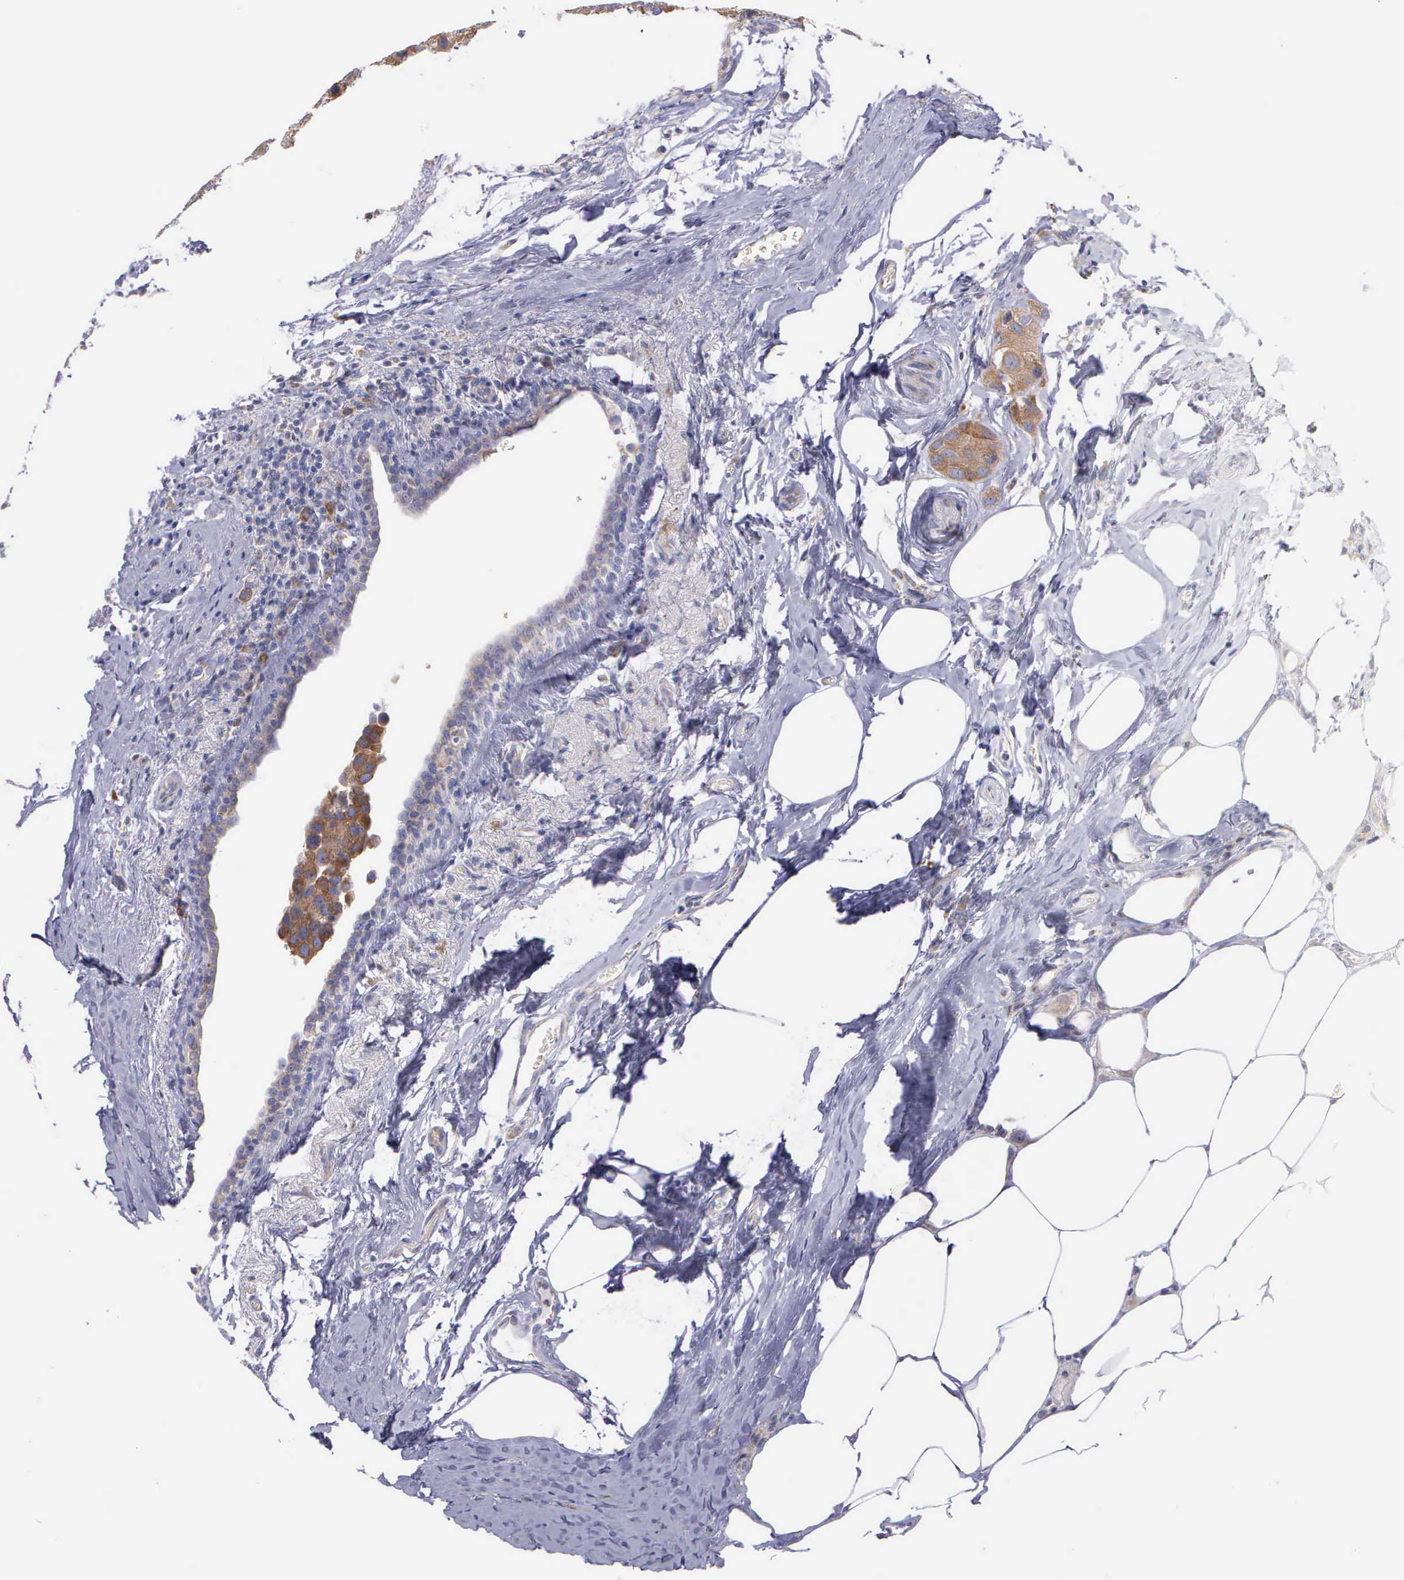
{"staining": {"intensity": "moderate", "quantity": ">75%", "location": "cytoplasmic/membranous"}, "tissue": "breast cancer", "cell_type": "Tumor cells", "image_type": "cancer", "snomed": [{"axis": "morphology", "description": "Duct carcinoma"}, {"axis": "topography", "description": "Breast"}], "caption": "Breast cancer stained for a protein displays moderate cytoplasmic/membranous positivity in tumor cells.", "gene": "MIA2", "patient": {"sex": "female", "age": 68}}